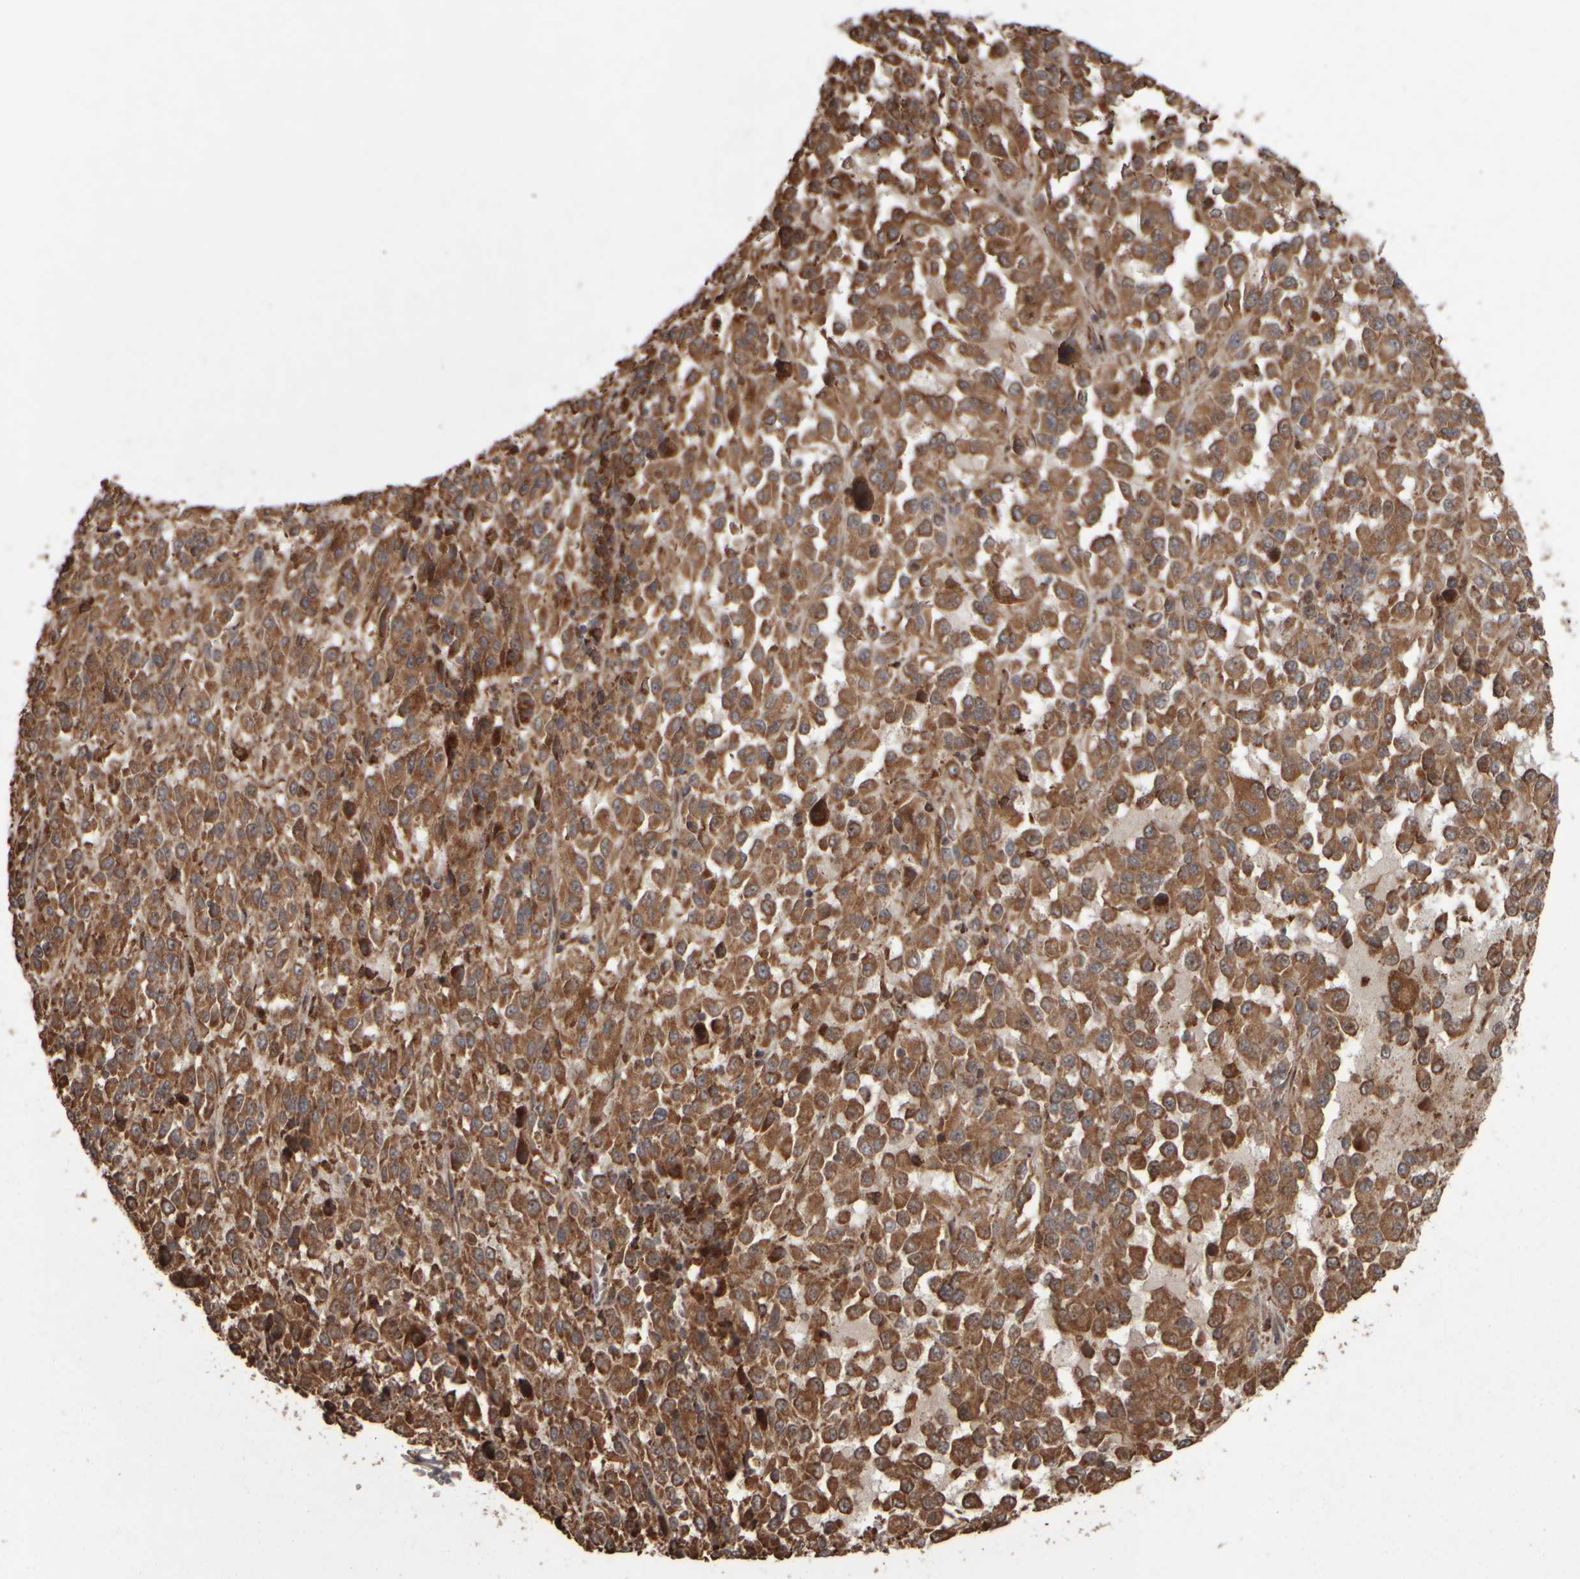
{"staining": {"intensity": "moderate", "quantity": ">75%", "location": "cytoplasmic/membranous"}, "tissue": "melanoma", "cell_type": "Tumor cells", "image_type": "cancer", "snomed": [{"axis": "morphology", "description": "Malignant melanoma, Metastatic site"}, {"axis": "topography", "description": "Lung"}], "caption": "High-power microscopy captured an immunohistochemistry image of malignant melanoma (metastatic site), revealing moderate cytoplasmic/membranous expression in approximately >75% of tumor cells.", "gene": "AGBL3", "patient": {"sex": "male", "age": 64}}